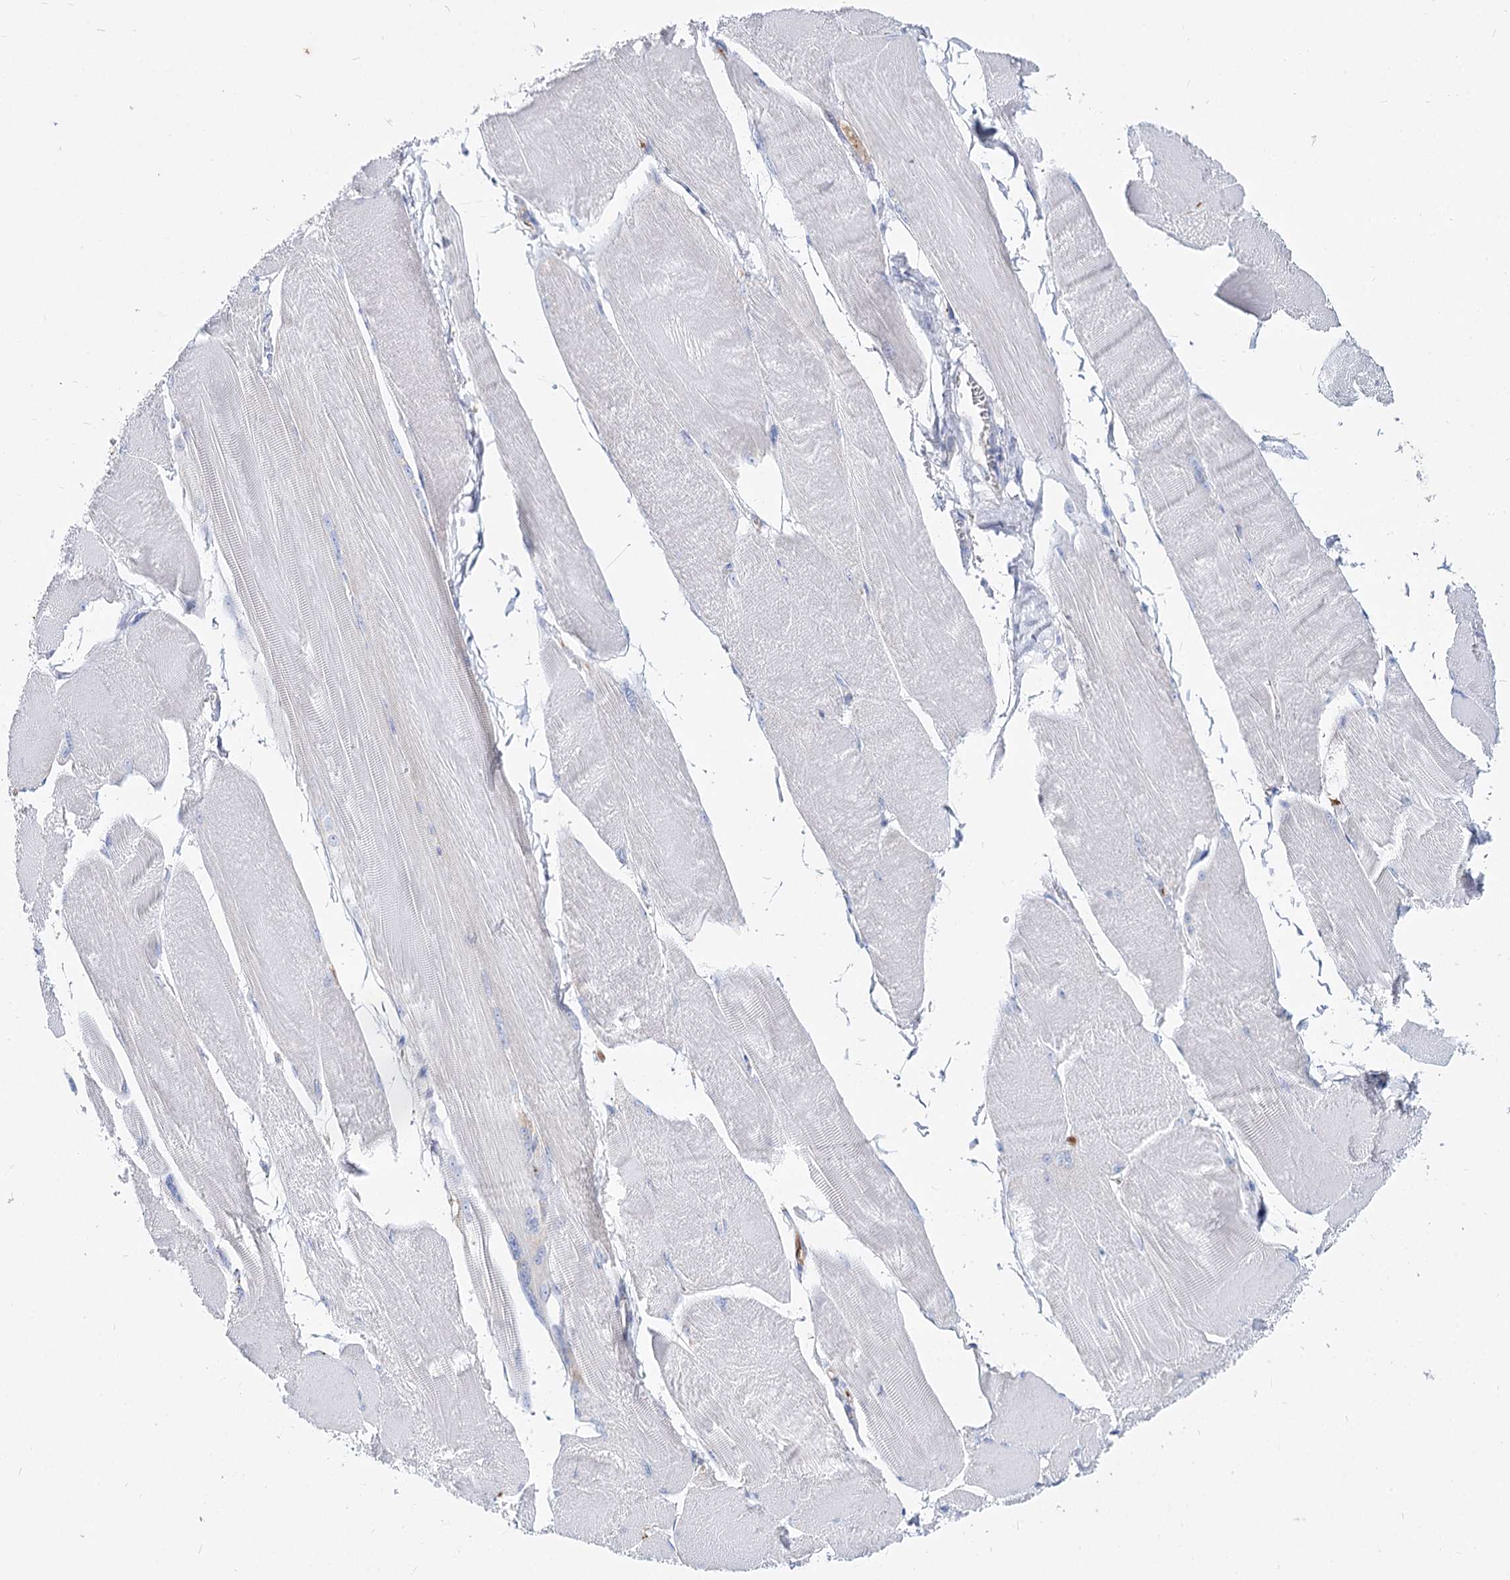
{"staining": {"intensity": "negative", "quantity": "none", "location": "none"}, "tissue": "skeletal muscle", "cell_type": "Myocytes", "image_type": "normal", "snomed": [{"axis": "morphology", "description": "Normal tissue, NOS"}, {"axis": "morphology", "description": "Basal cell carcinoma"}, {"axis": "topography", "description": "Skeletal muscle"}], "caption": "DAB (3,3'-diaminobenzidine) immunohistochemical staining of unremarkable skeletal muscle exhibits no significant expression in myocytes. The staining is performed using DAB brown chromogen with nuclei counter-stained in using hematoxylin.", "gene": "MCCC2", "patient": {"sex": "female", "age": 64}}